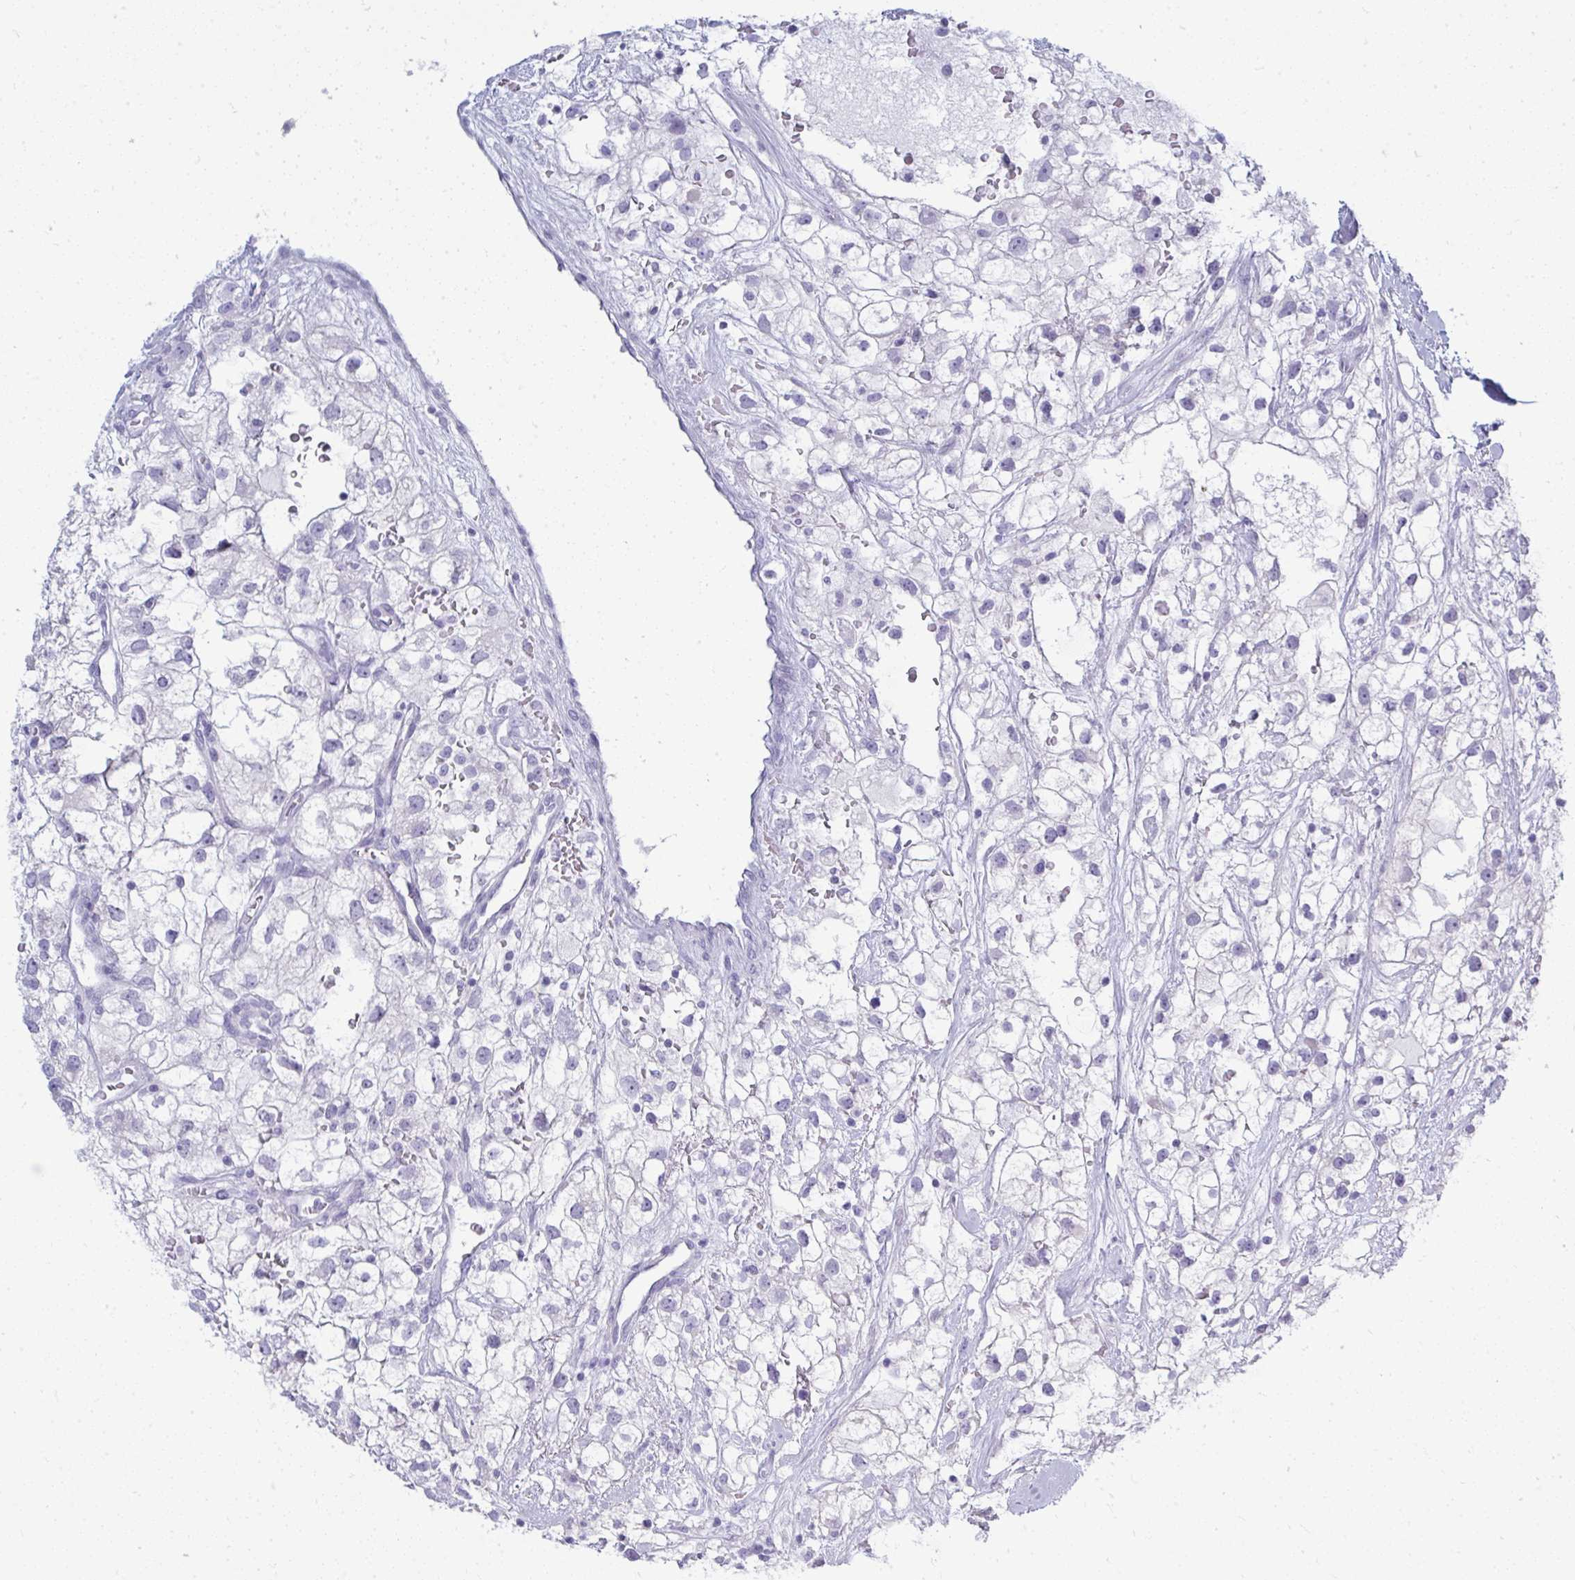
{"staining": {"intensity": "negative", "quantity": "none", "location": "none"}, "tissue": "renal cancer", "cell_type": "Tumor cells", "image_type": "cancer", "snomed": [{"axis": "morphology", "description": "Adenocarcinoma, NOS"}, {"axis": "topography", "description": "Kidney"}], "caption": "This photomicrograph is of renal cancer (adenocarcinoma) stained with IHC to label a protein in brown with the nuclei are counter-stained blue. There is no positivity in tumor cells. (IHC, brightfield microscopy, high magnification).", "gene": "QDPR", "patient": {"sex": "male", "age": 59}}